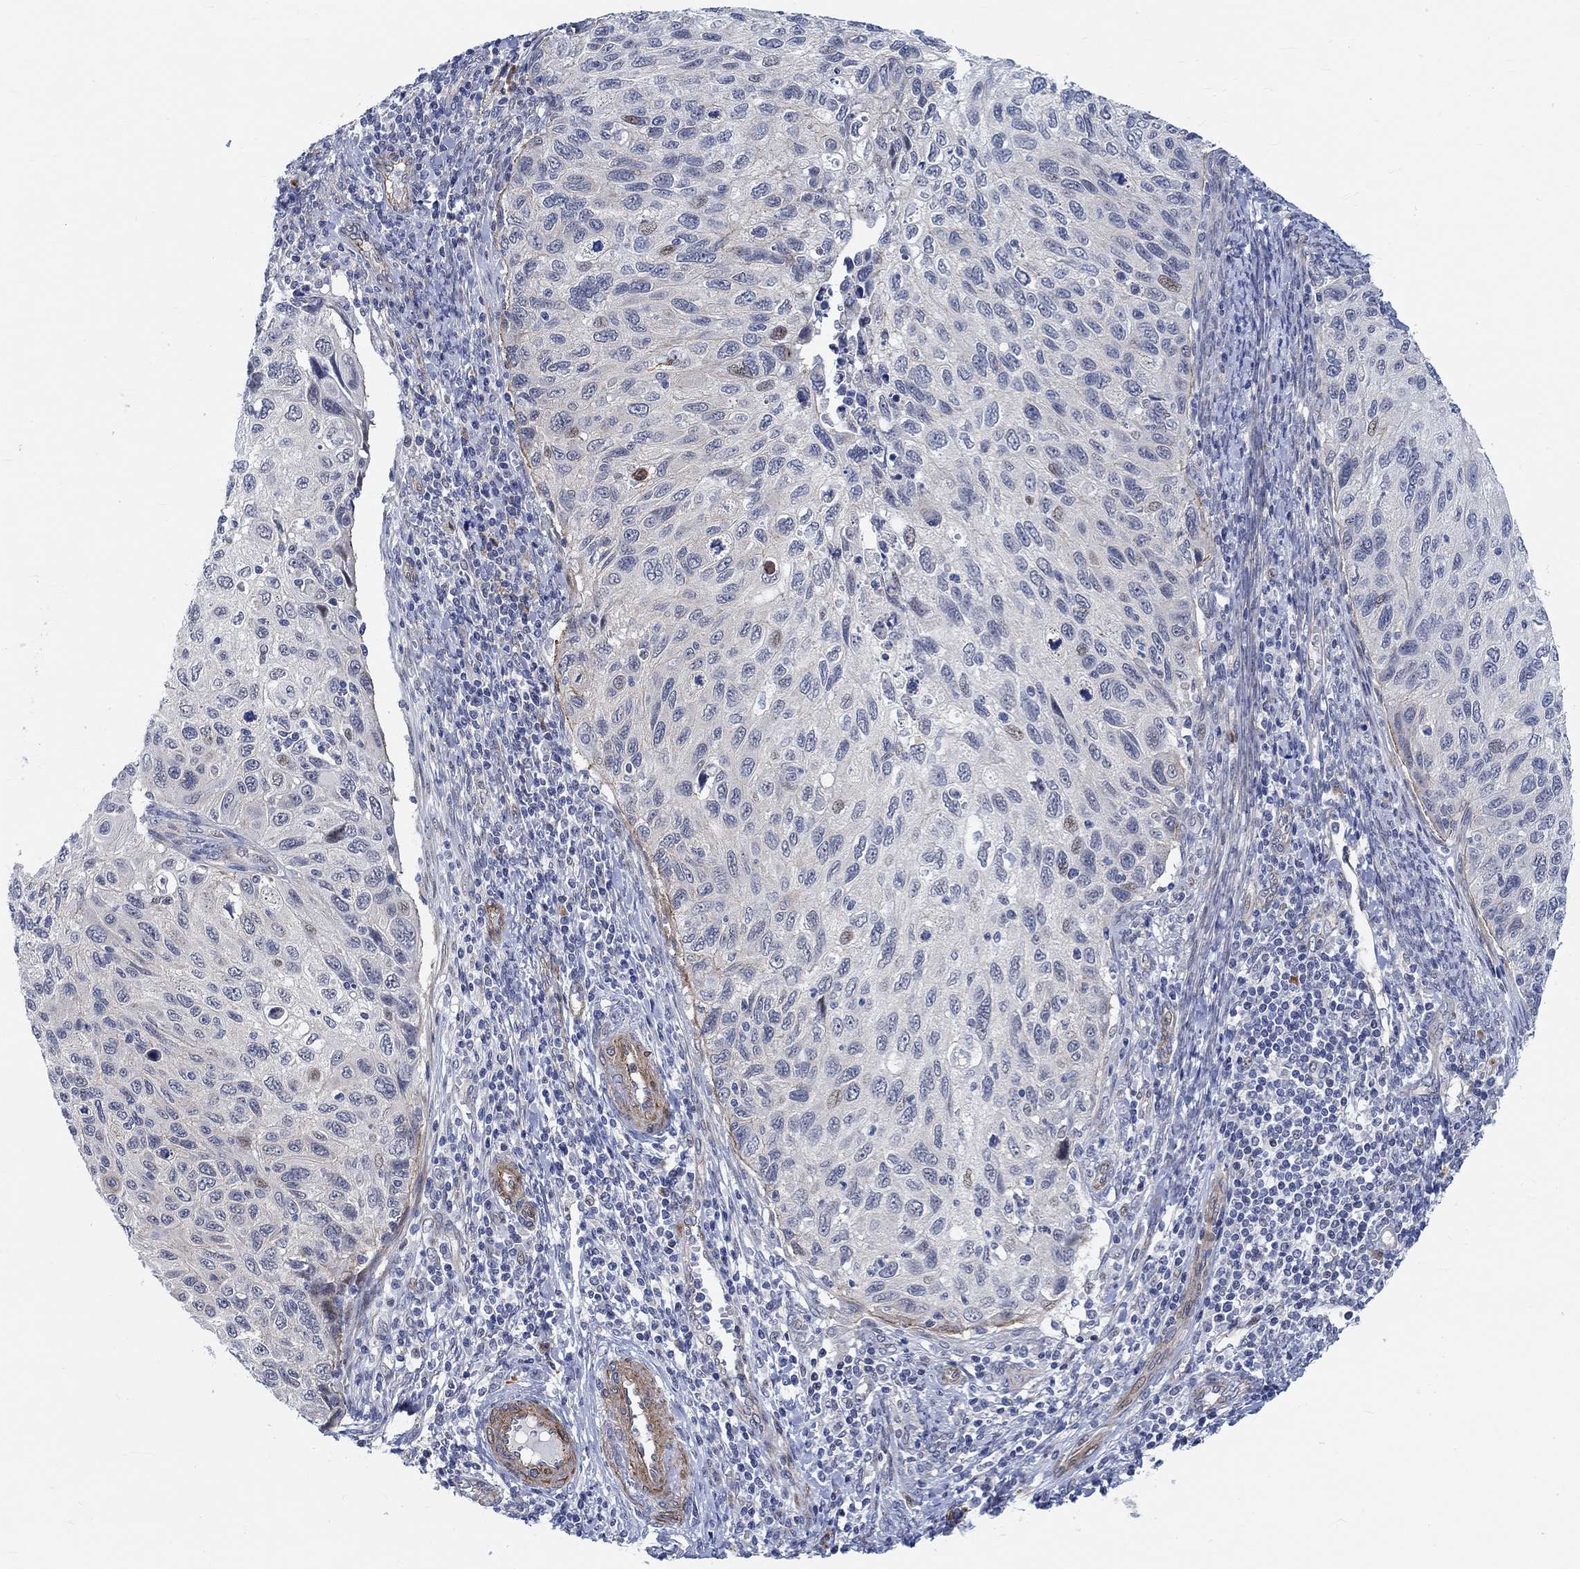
{"staining": {"intensity": "weak", "quantity": "<25%", "location": "nuclear"}, "tissue": "cervical cancer", "cell_type": "Tumor cells", "image_type": "cancer", "snomed": [{"axis": "morphology", "description": "Squamous cell carcinoma, NOS"}, {"axis": "topography", "description": "Cervix"}], "caption": "IHC photomicrograph of neoplastic tissue: human cervical cancer stained with DAB demonstrates no significant protein positivity in tumor cells.", "gene": "KCNH8", "patient": {"sex": "female", "age": 70}}